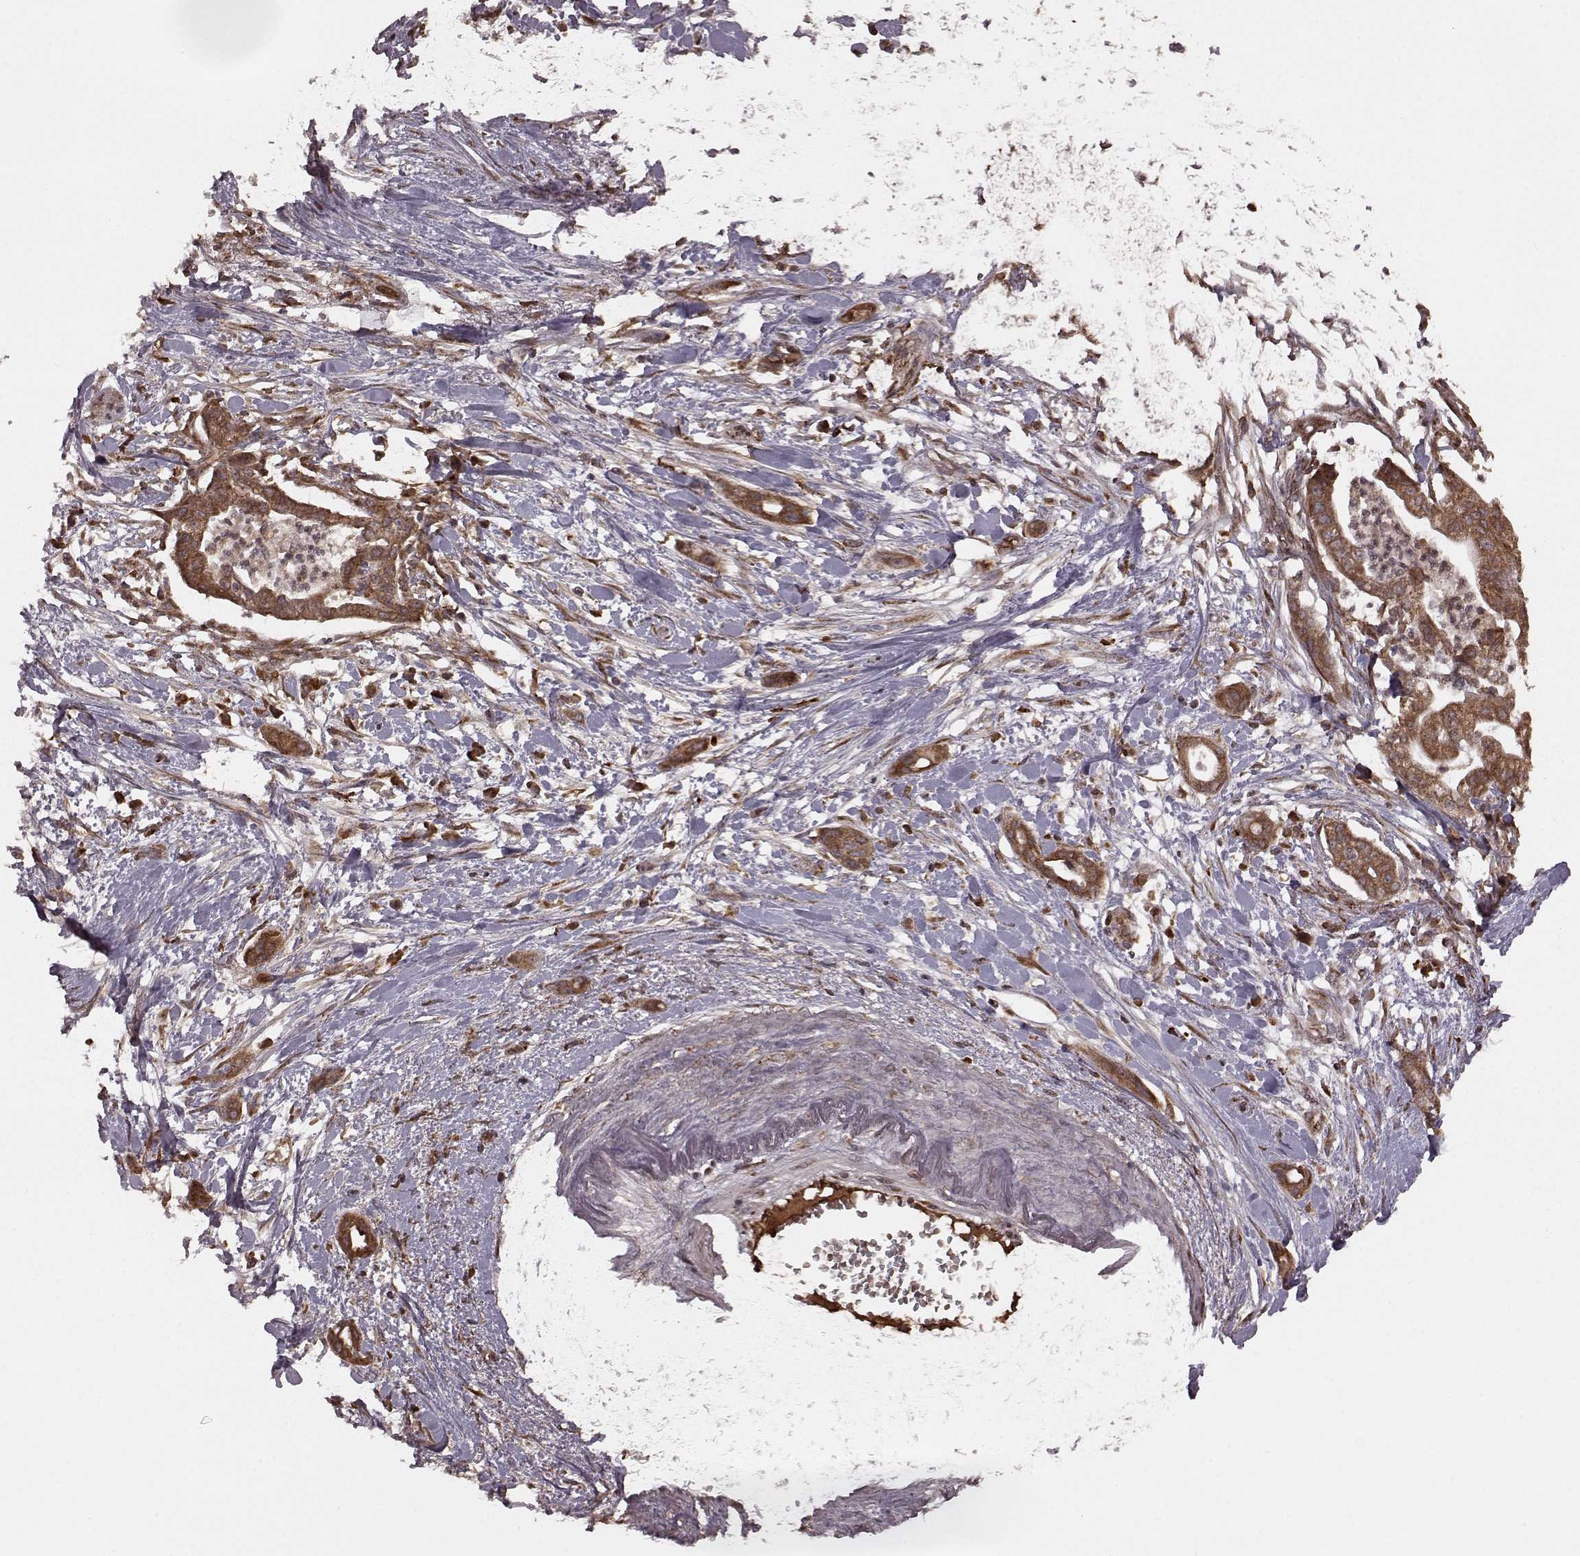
{"staining": {"intensity": "strong", "quantity": ">75%", "location": "cytoplasmic/membranous"}, "tissue": "pancreatic cancer", "cell_type": "Tumor cells", "image_type": "cancer", "snomed": [{"axis": "morphology", "description": "Normal tissue, NOS"}, {"axis": "morphology", "description": "Adenocarcinoma, NOS"}, {"axis": "topography", "description": "Lymph node"}, {"axis": "topography", "description": "Pancreas"}], "caption": "Protein staining demonstrates strong cytoplasmic/membranous positivity in about >75% of tumor cells in adenocarcinoma (pancreatic). (Brightfield microscopy of DAB IHC at high magnification).", "gene": "AGPAT1", "patient": {"sex": "female", "age": 58}}